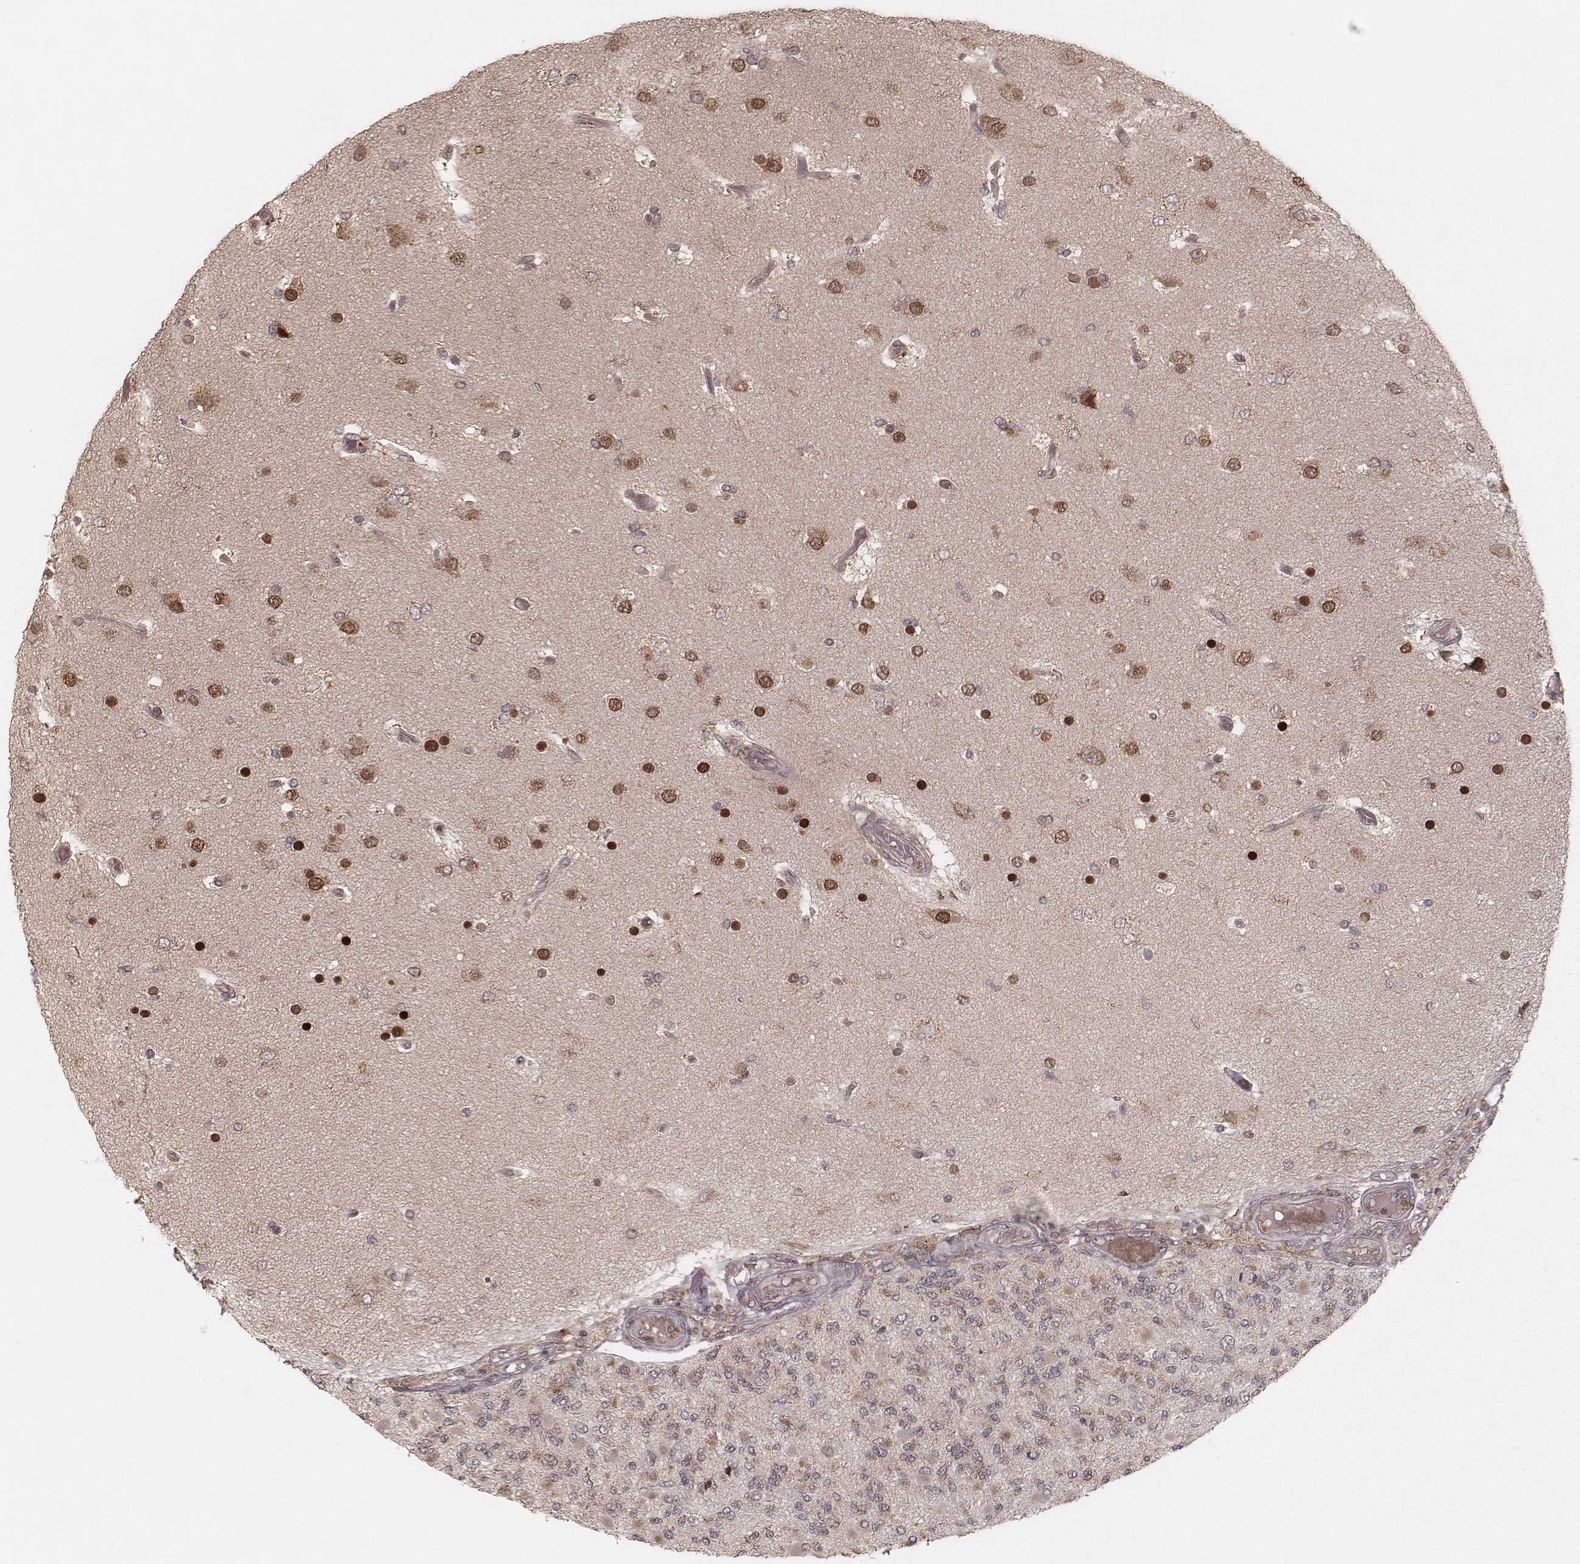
{"staining": {"intensity": "weak", "quantity": "<25%", "location": "cytoplasmic/membranous"}, "tissue": "glioma", "cell_type": "Tumor cells", "image_type": "cancer", "snomed": [{"axis": "morphology", "description": "Glioma, malignant, High grade"}, {"axis": "topography", "description": "Brain"}], "caption": "The micrograph exhibits no staining of tumor cells in malignant glioma (high-grade).", "gene": "MYO19", "patient": {"sex": "female", "age": 63}}